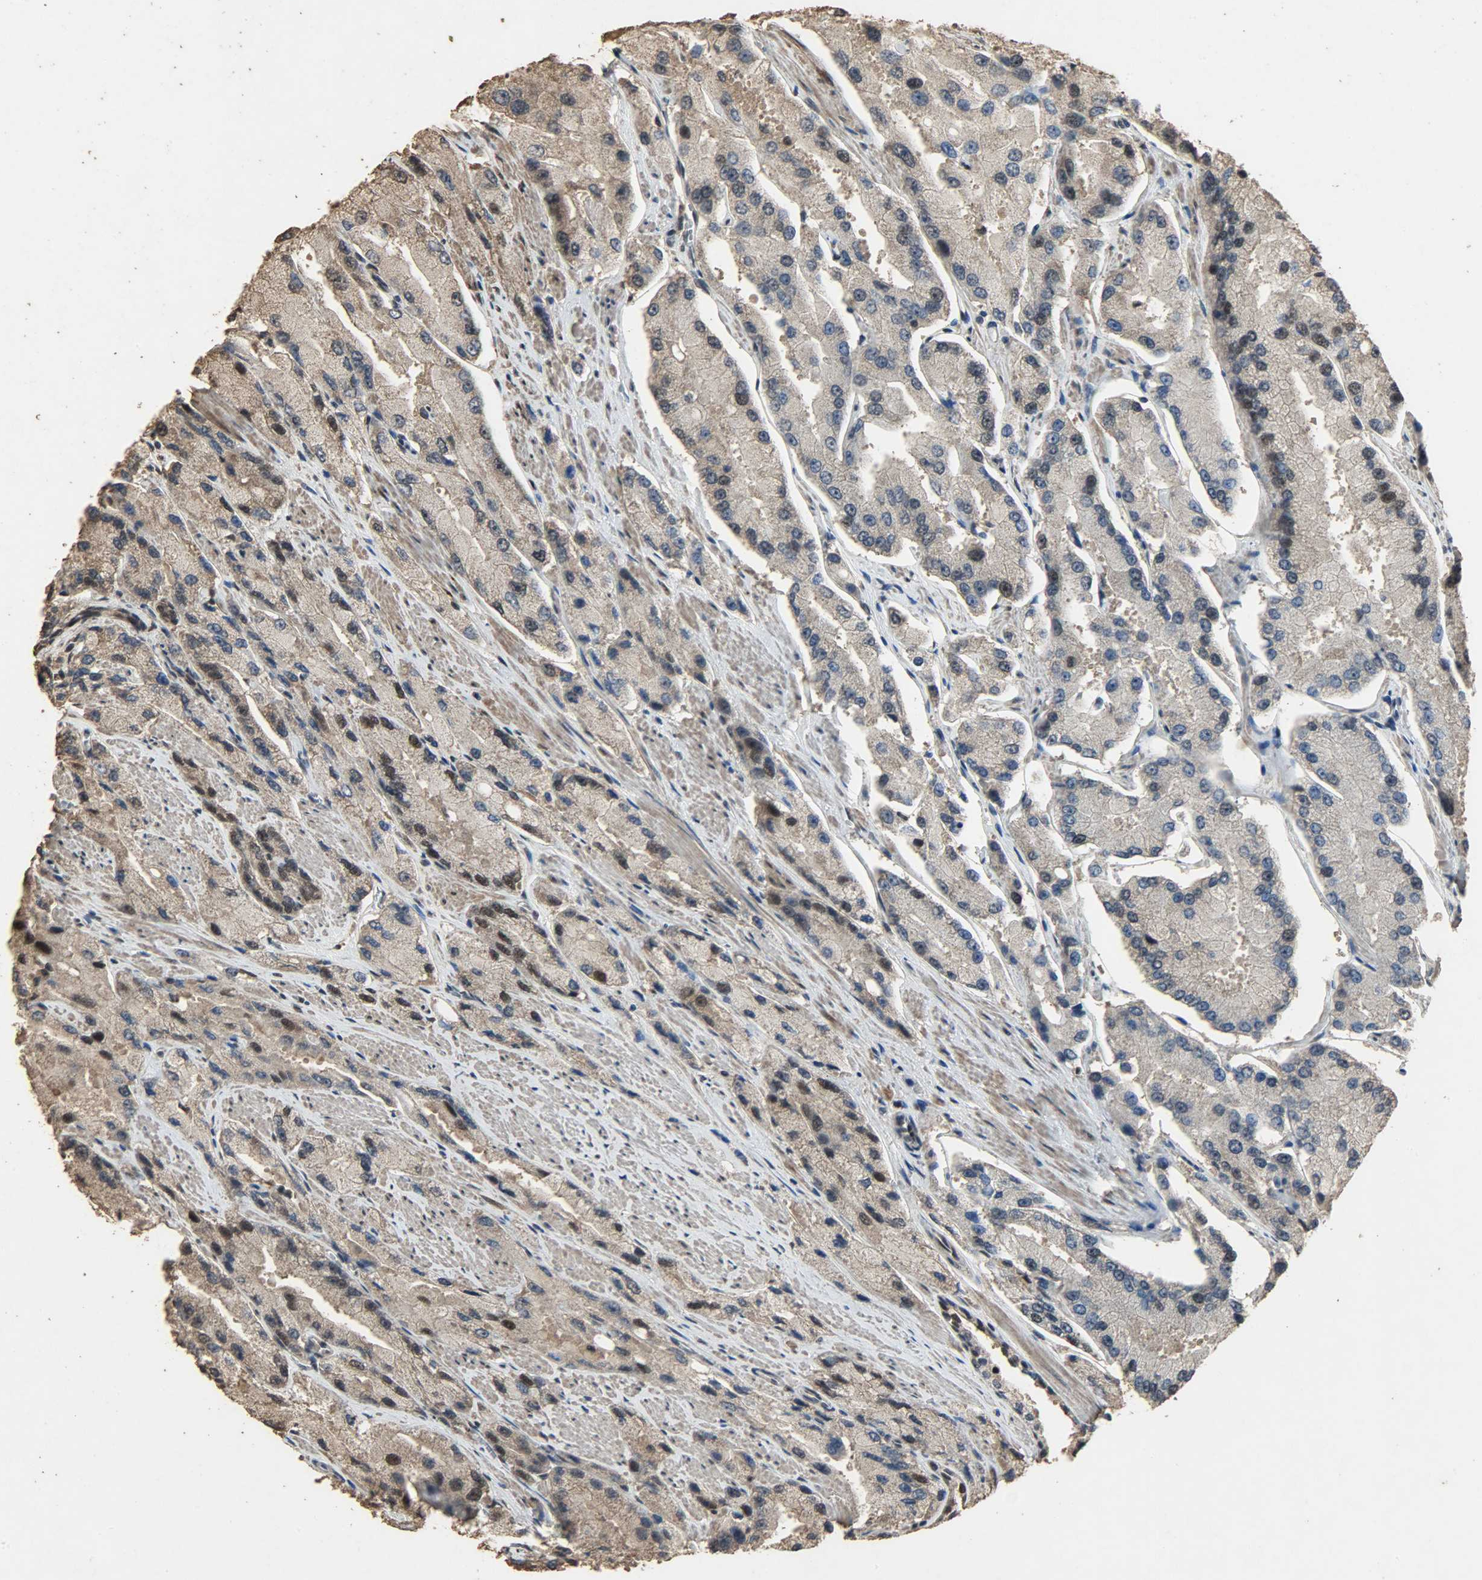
{"staining": {"intensity": "weak", "quantity": ">75%", "location": "cytoplasmic/membranous"}, "tissue": "prostate cancer", "cell_type": "Tumor cells", "image_type": "cancer", "snomed": [{"axis": "morphology", "description": "Adenocarcinoma, High grade"}, {"axis": "topography", "description": "Prostate"}], "caption": "Protein expression analysis of prostate cancer exhibits weak cytoplasmic/membranous staining in approximately >75% of tumor cells.", "gene": "CCNT2", "patient": {"sex": "male", "age": 58}}